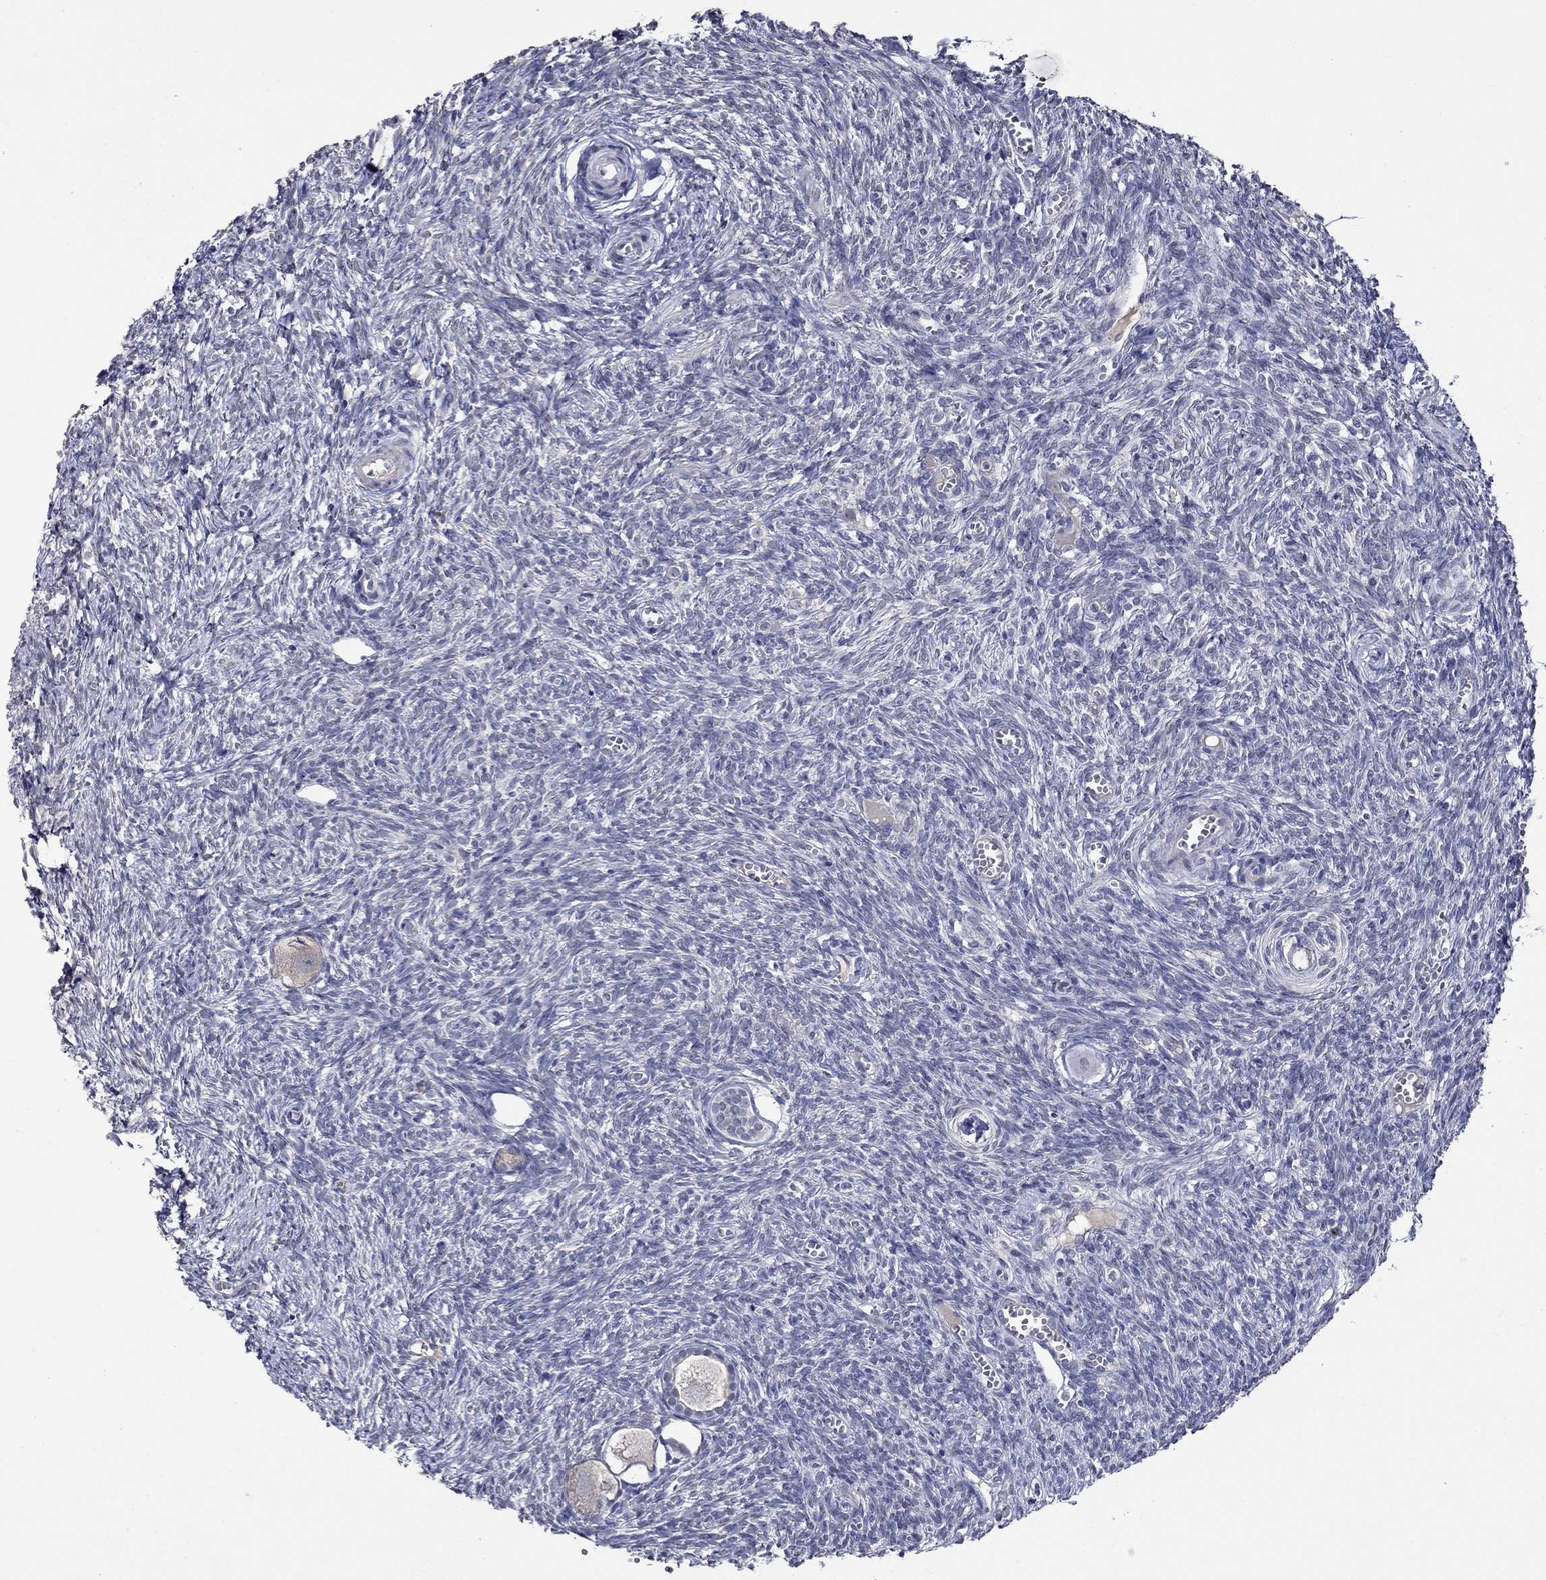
{"staining": {"intensity": "negative", "quantity": "none", "location": "none"}, "tissue": "ovary", "cell_type": "Follicle cells", "image_type": "normal", "snomed": [{"axis": "morphology", "description": "Normal tissue, NOS"}, {"axis": "topography", "description": "Ovary"}], "caption": "Immunohistochemistry micrograph of normal ovary stained for a protein (brown), which reveals no staining in follicle cells. The staining was performed using DAB to visualize the protein expression in brown, while the nuclei were stained in blue with hematoxylin (Magnification: 20x).", "gene": "DDX3Y", "patient": {"sex": "female", "age": 43}}